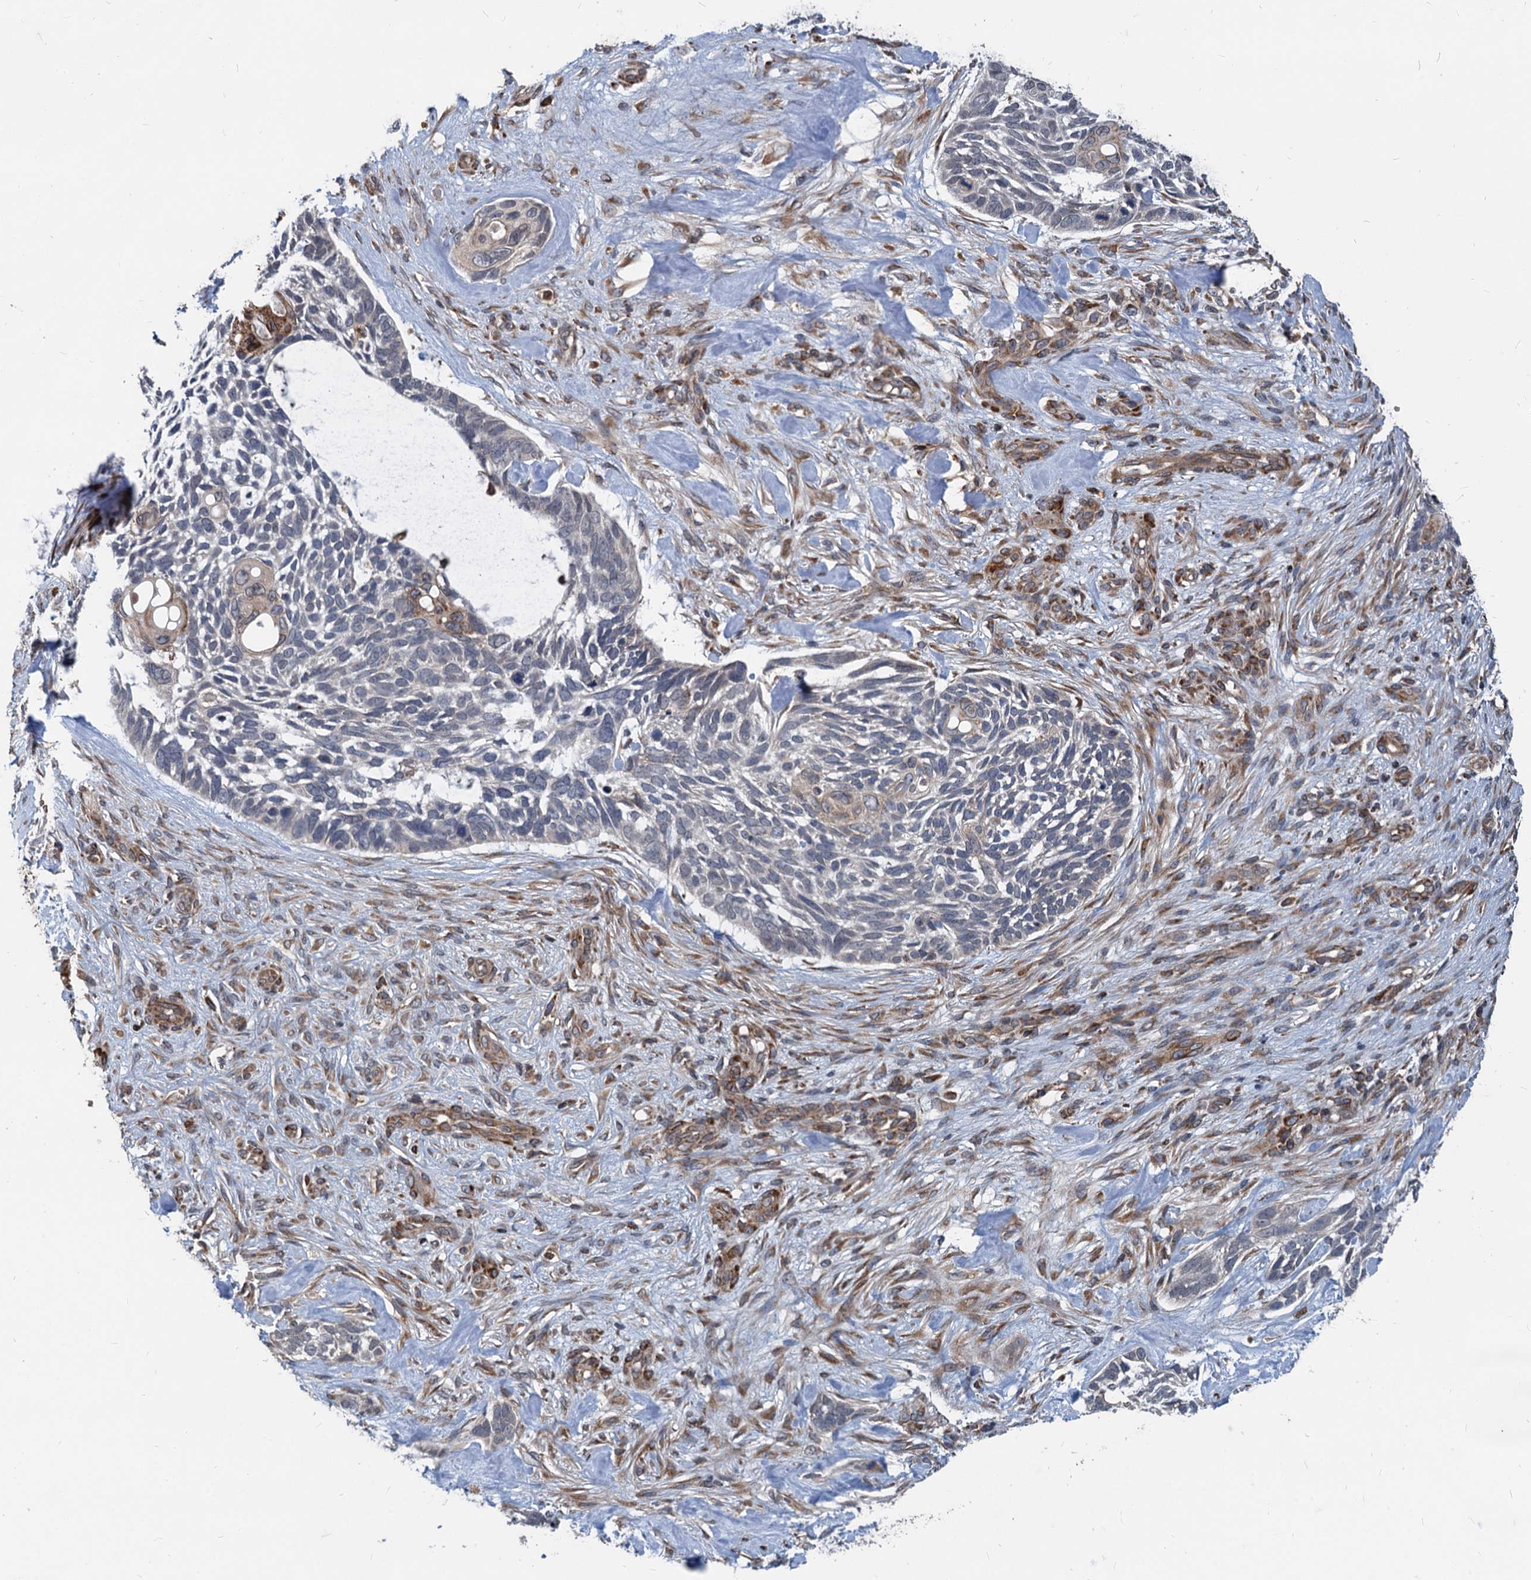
{"staining": {"intensity": "negative", "quantity": "none", "location": "none"}, "tissue": "skin cancer", "cell_type": "Tumor cells", "image_type": "cancer", "snomed": [{"axis": "morphology", "description": "Basal cell carcinoma"}, {"axis": "topography", "description": "Skin"}], "caption": "An IHC histopathology image of skin cancer is shown. There is no staining in tumor cells of skin cancer. (DAB immunohistochemistry visualized using brightfield microscopy, high magnification).", "gene": "STIM1", "patient": {"sex": "male", "age": 88}}